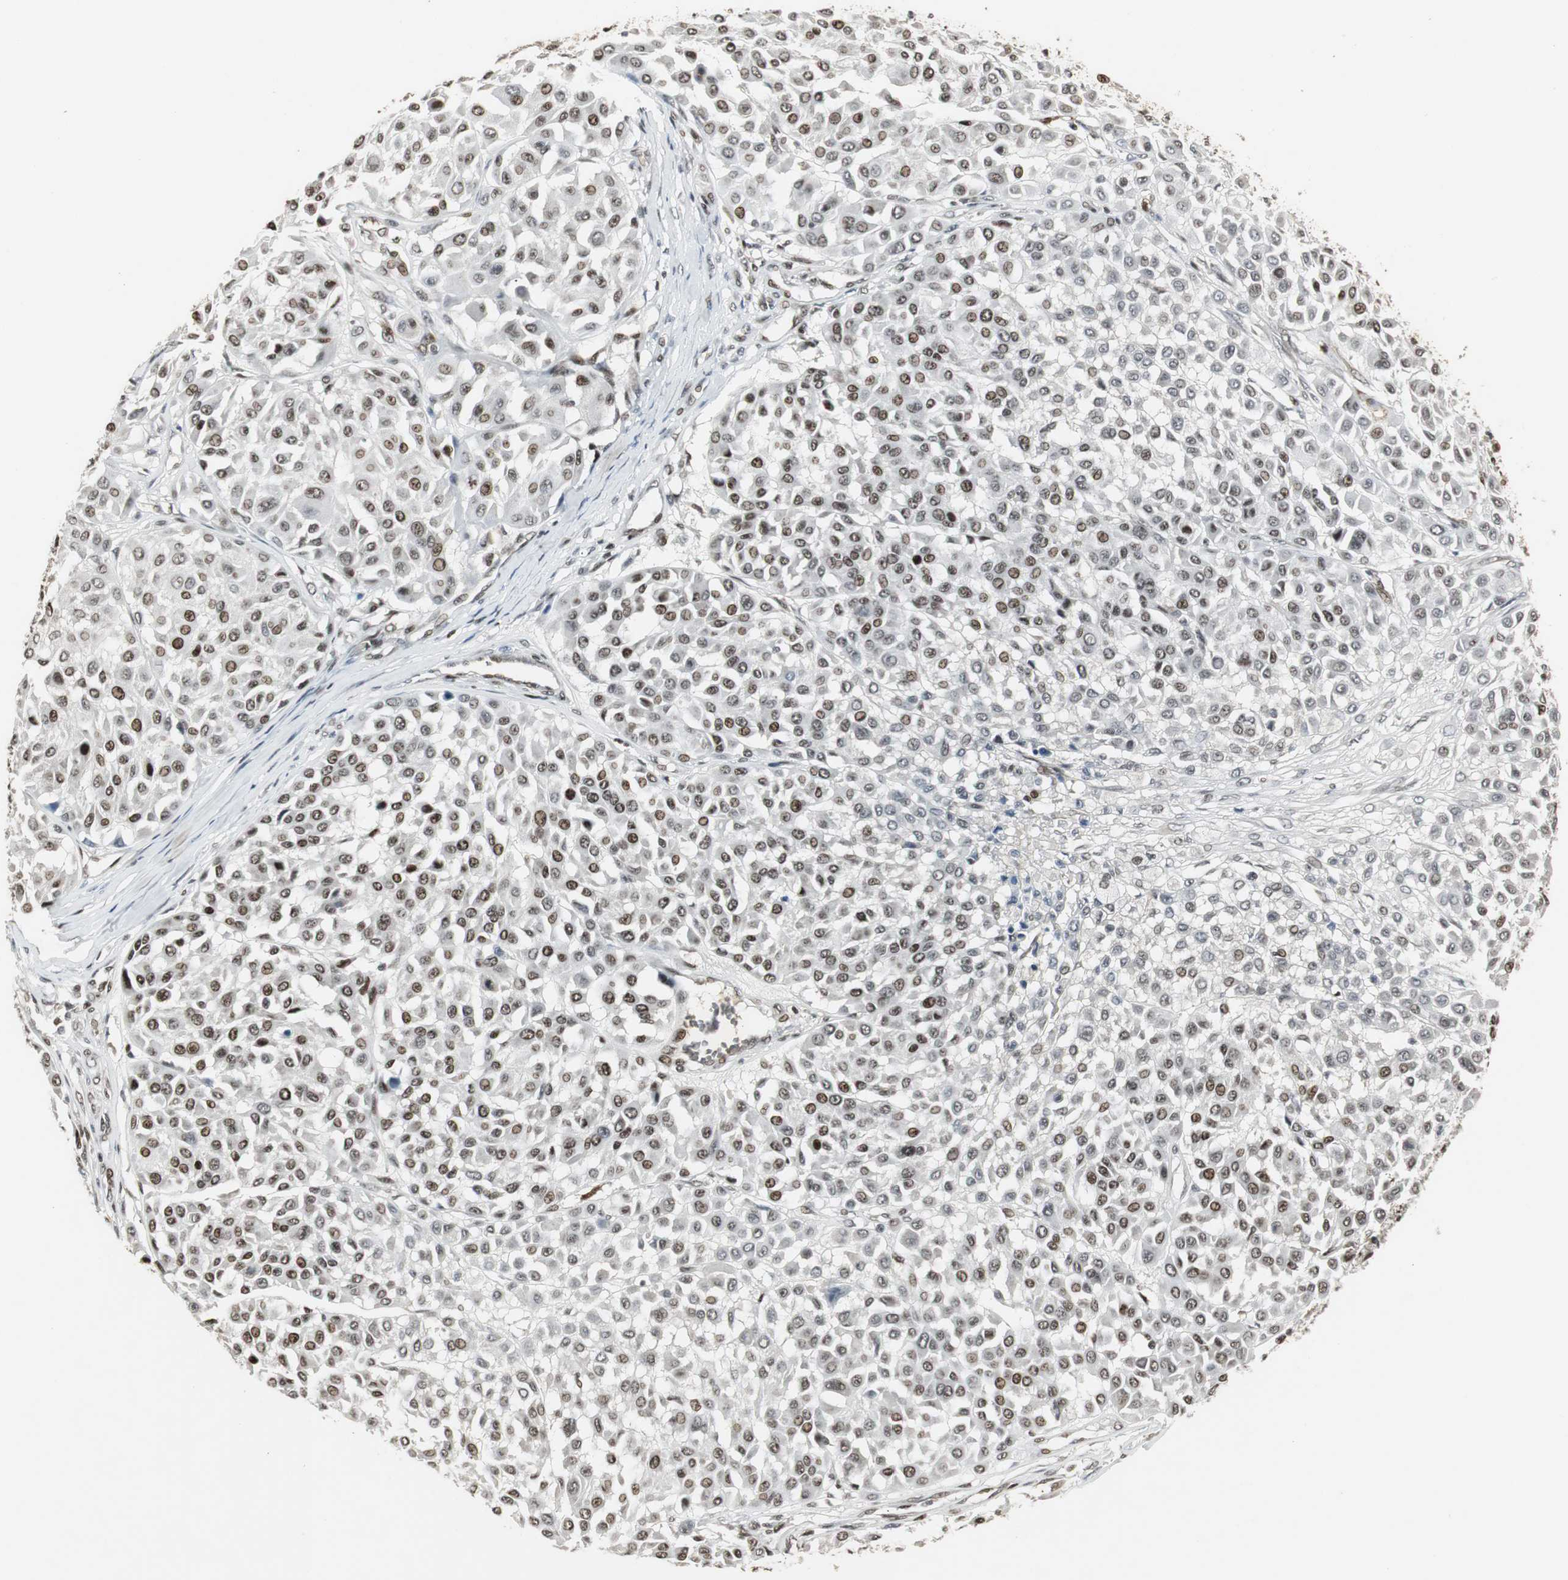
{"staining": {"intensity": "moderate", "quantity": ">75%", "location": "nuclear"}, "tissue": "melanoma", "cell_type": "Tumor cells", "image_type": "cancer", "snomed": [{"axis": "morphology", "description": "Malignant melanoma, Metastatic site"}, {"axis": "topography", "description": "Soft tissue"}], "caption": "Tumor cells display medium levels of moderate nuclear staining in about >75% of cells in human melanoma.", "gene": "TAF5", "patient": {"sex": "male", "age": 41}}